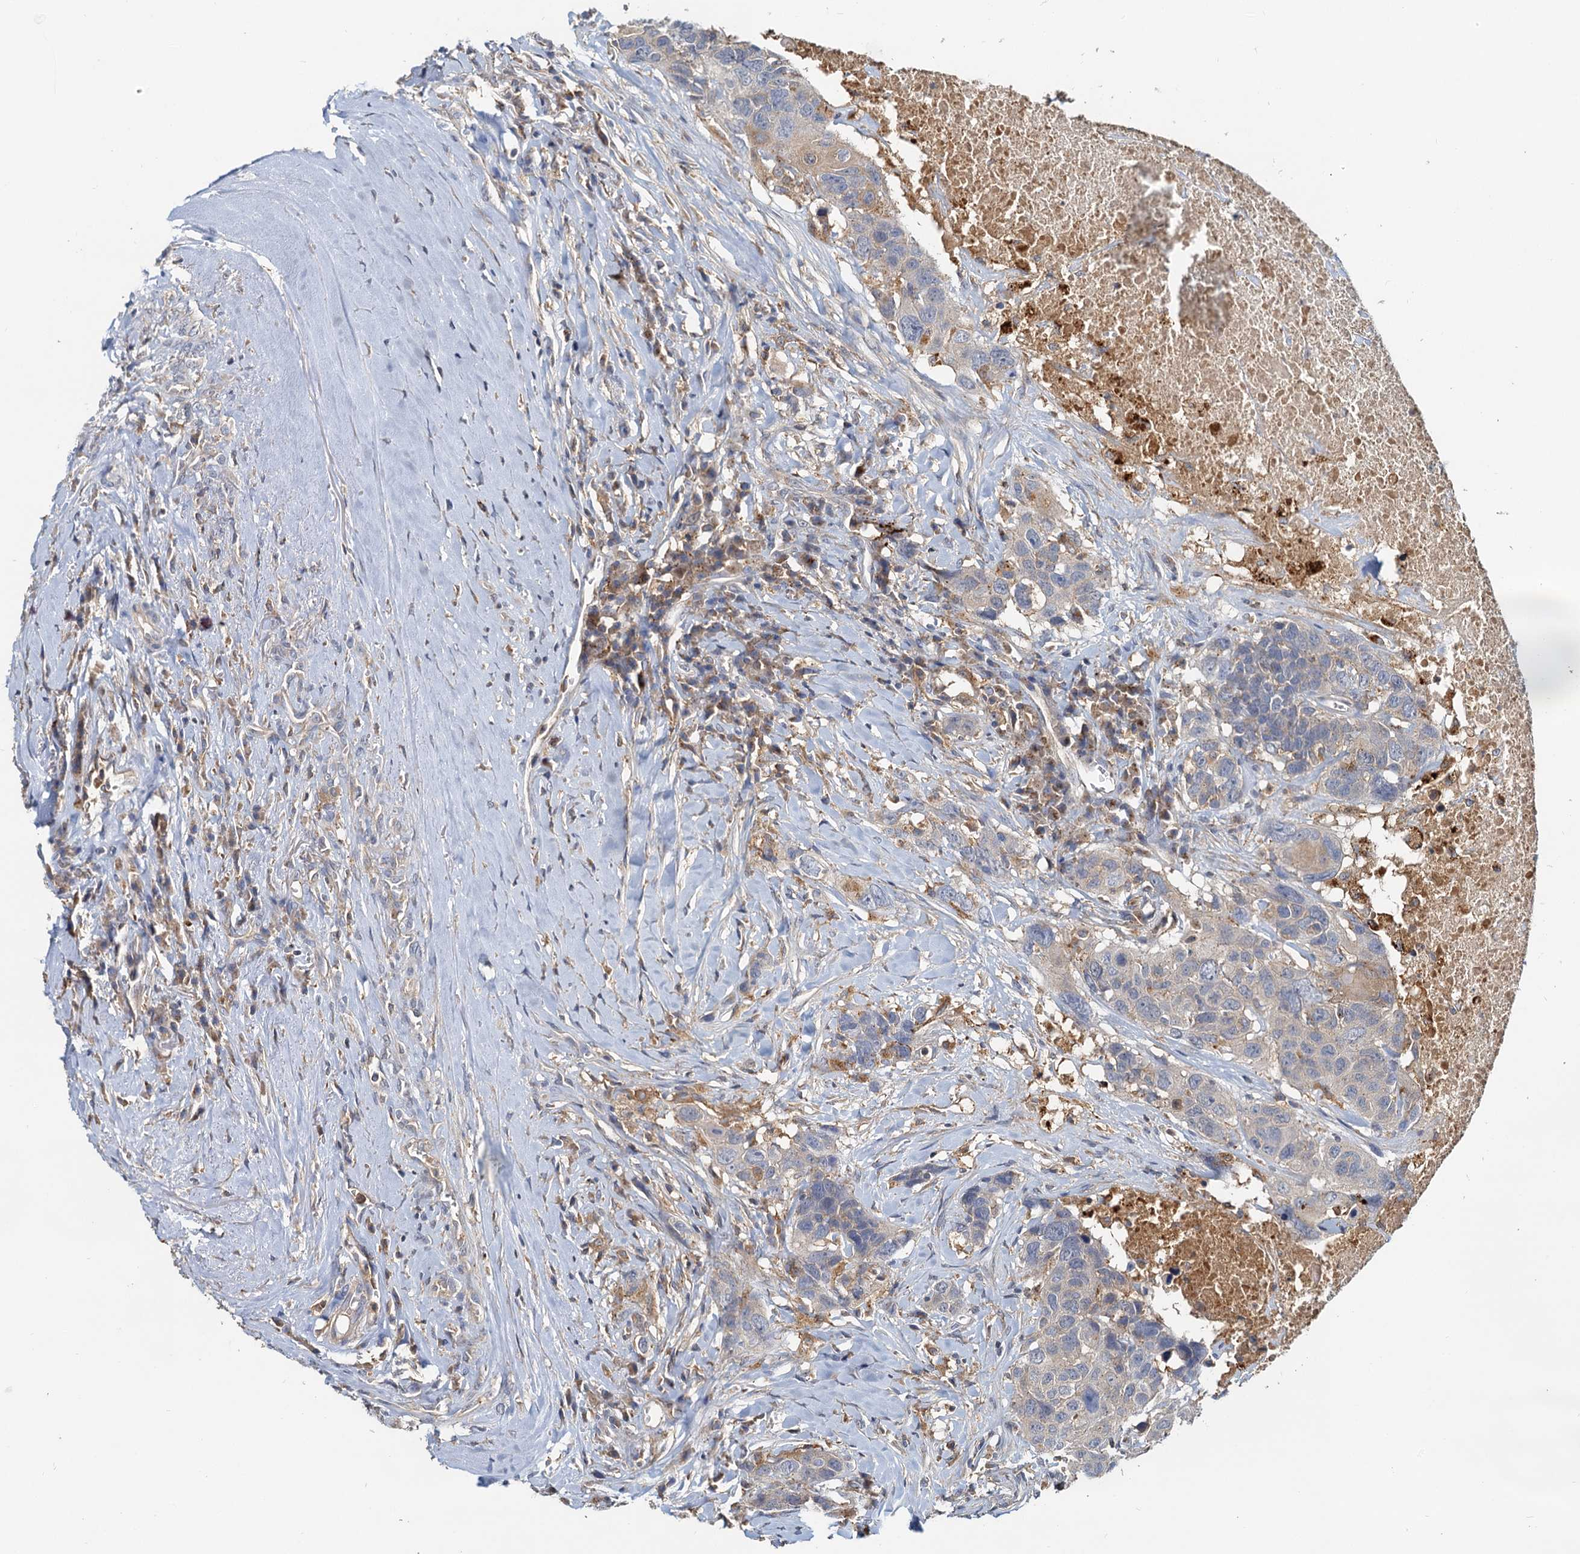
{"staining": {"intensity": "weak", "quantity": "<25%", "location": "cytoplasmic/membranous"}, "tissue": "head and neck cancer", "cell_type": "Tumor cells", "image_type": "cancer", "snomed": [{"axis": "morphology", "description": "Squamous cell carcinoma, NOS"}, {"axis": "topography", "description": "Head-Neck"}], "caption": "Immunohistochemistry (IHC) of human head and neck cancer (squamous cell carcinoma) exhibits no positivity in tumor cells. (Brightfield microscopy of DAB IHC at high magnification).", "gene": "TOLLIP", "patient": {"sex": "male", "age": 66}}